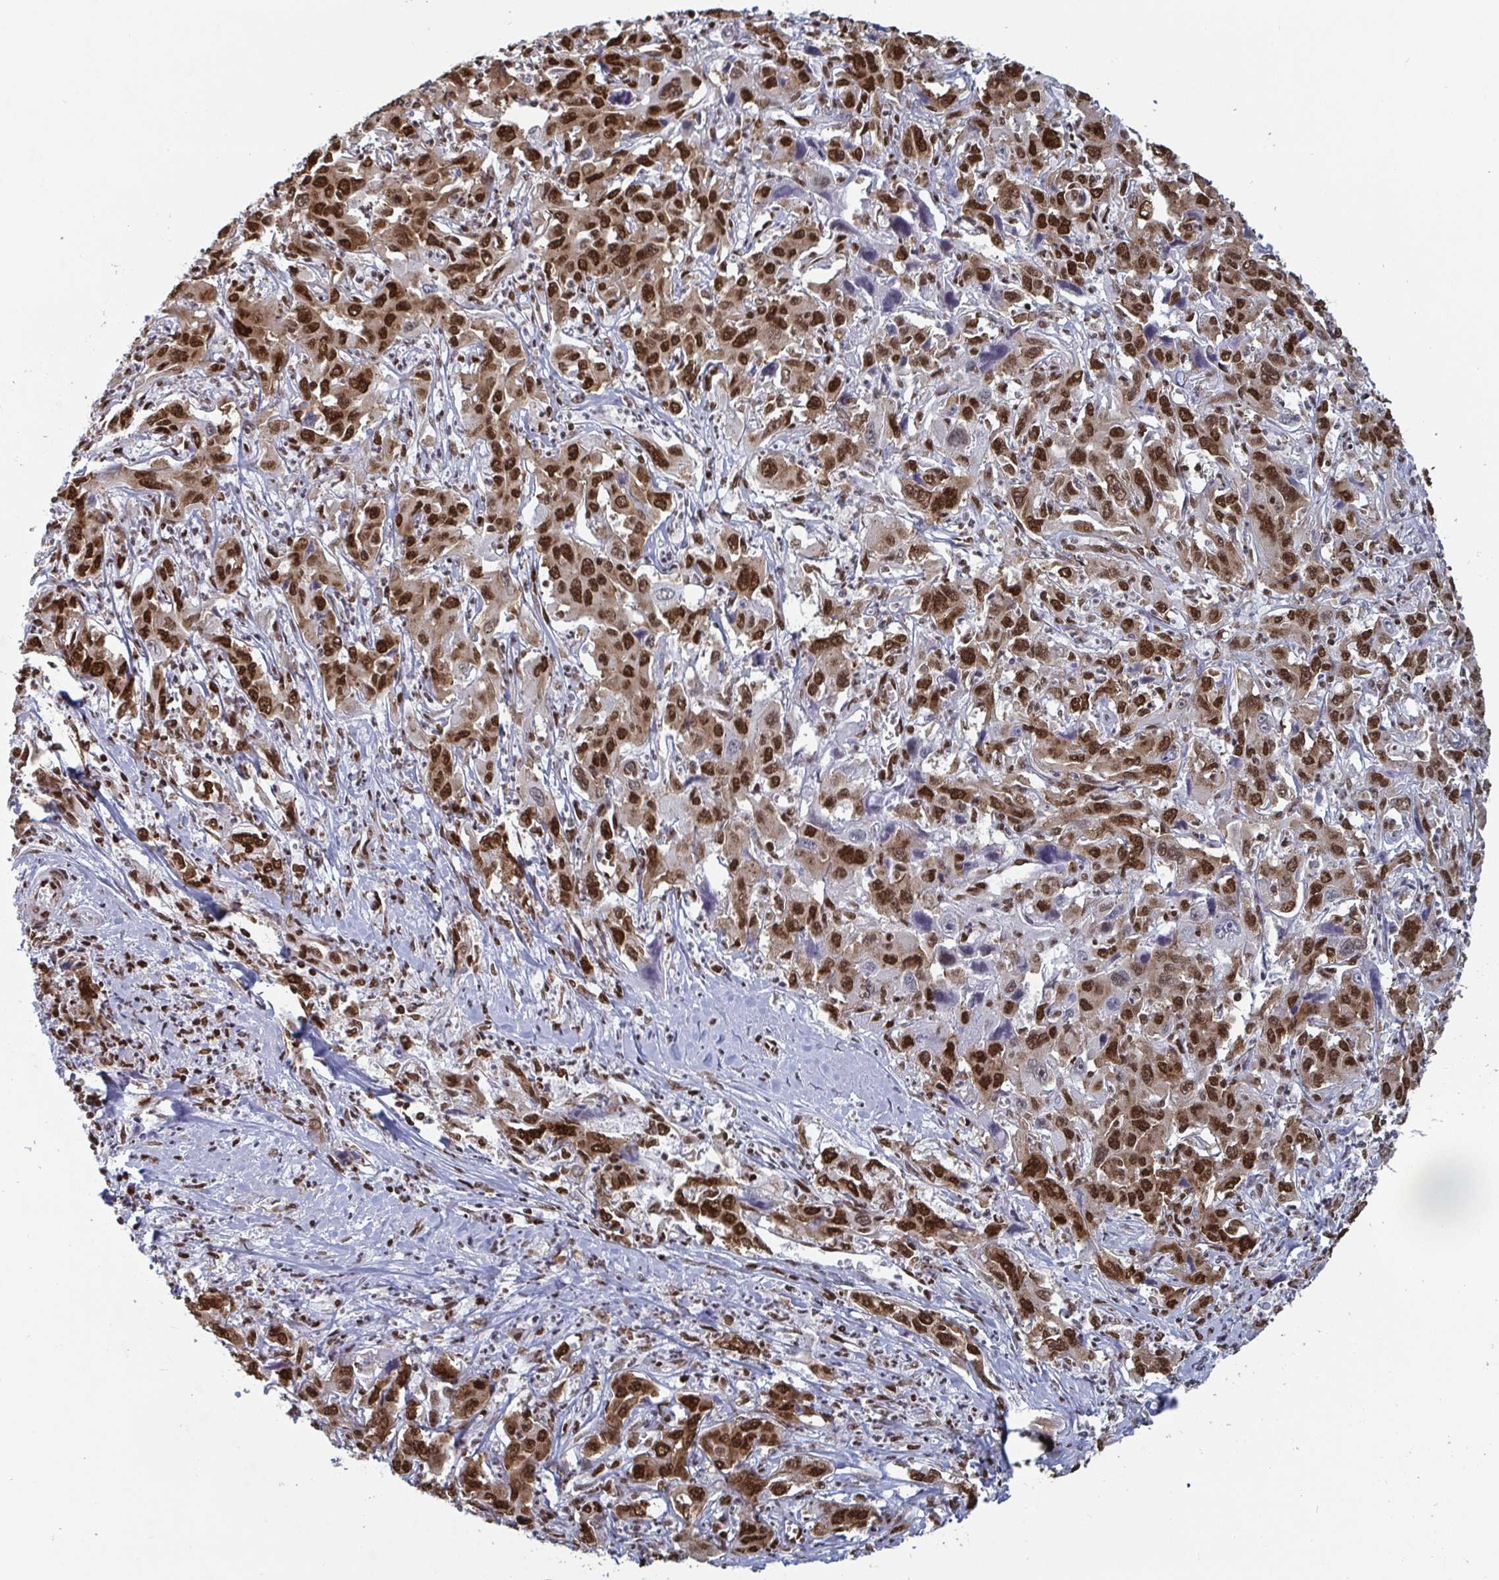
{"staining": {"intensity": "strong", "quantity": ">75%", "location": "nuclear"}, "tissue": "liver cancer", "cell_type": "Tumor cells", "image_type": "cancer", "snomed": [{"axis": "morphology", "description": "Carcinoma, Hepatocellular, NOS"}, {"axis": "topography", "description": "Liver"}], "caption": "High-magnification brightfield microscopy of liver cancer (hepatocellular carcinoma) stained with DAB (3,3'-diaminobenzidine) (brown) and counterstained with hematoxylin (blue). tumor cells exhibit strong nuclear expression is seen in approximately>75% of cells.", "gene": "GAR1", "patient": {"sex": "male", "age": 63}}